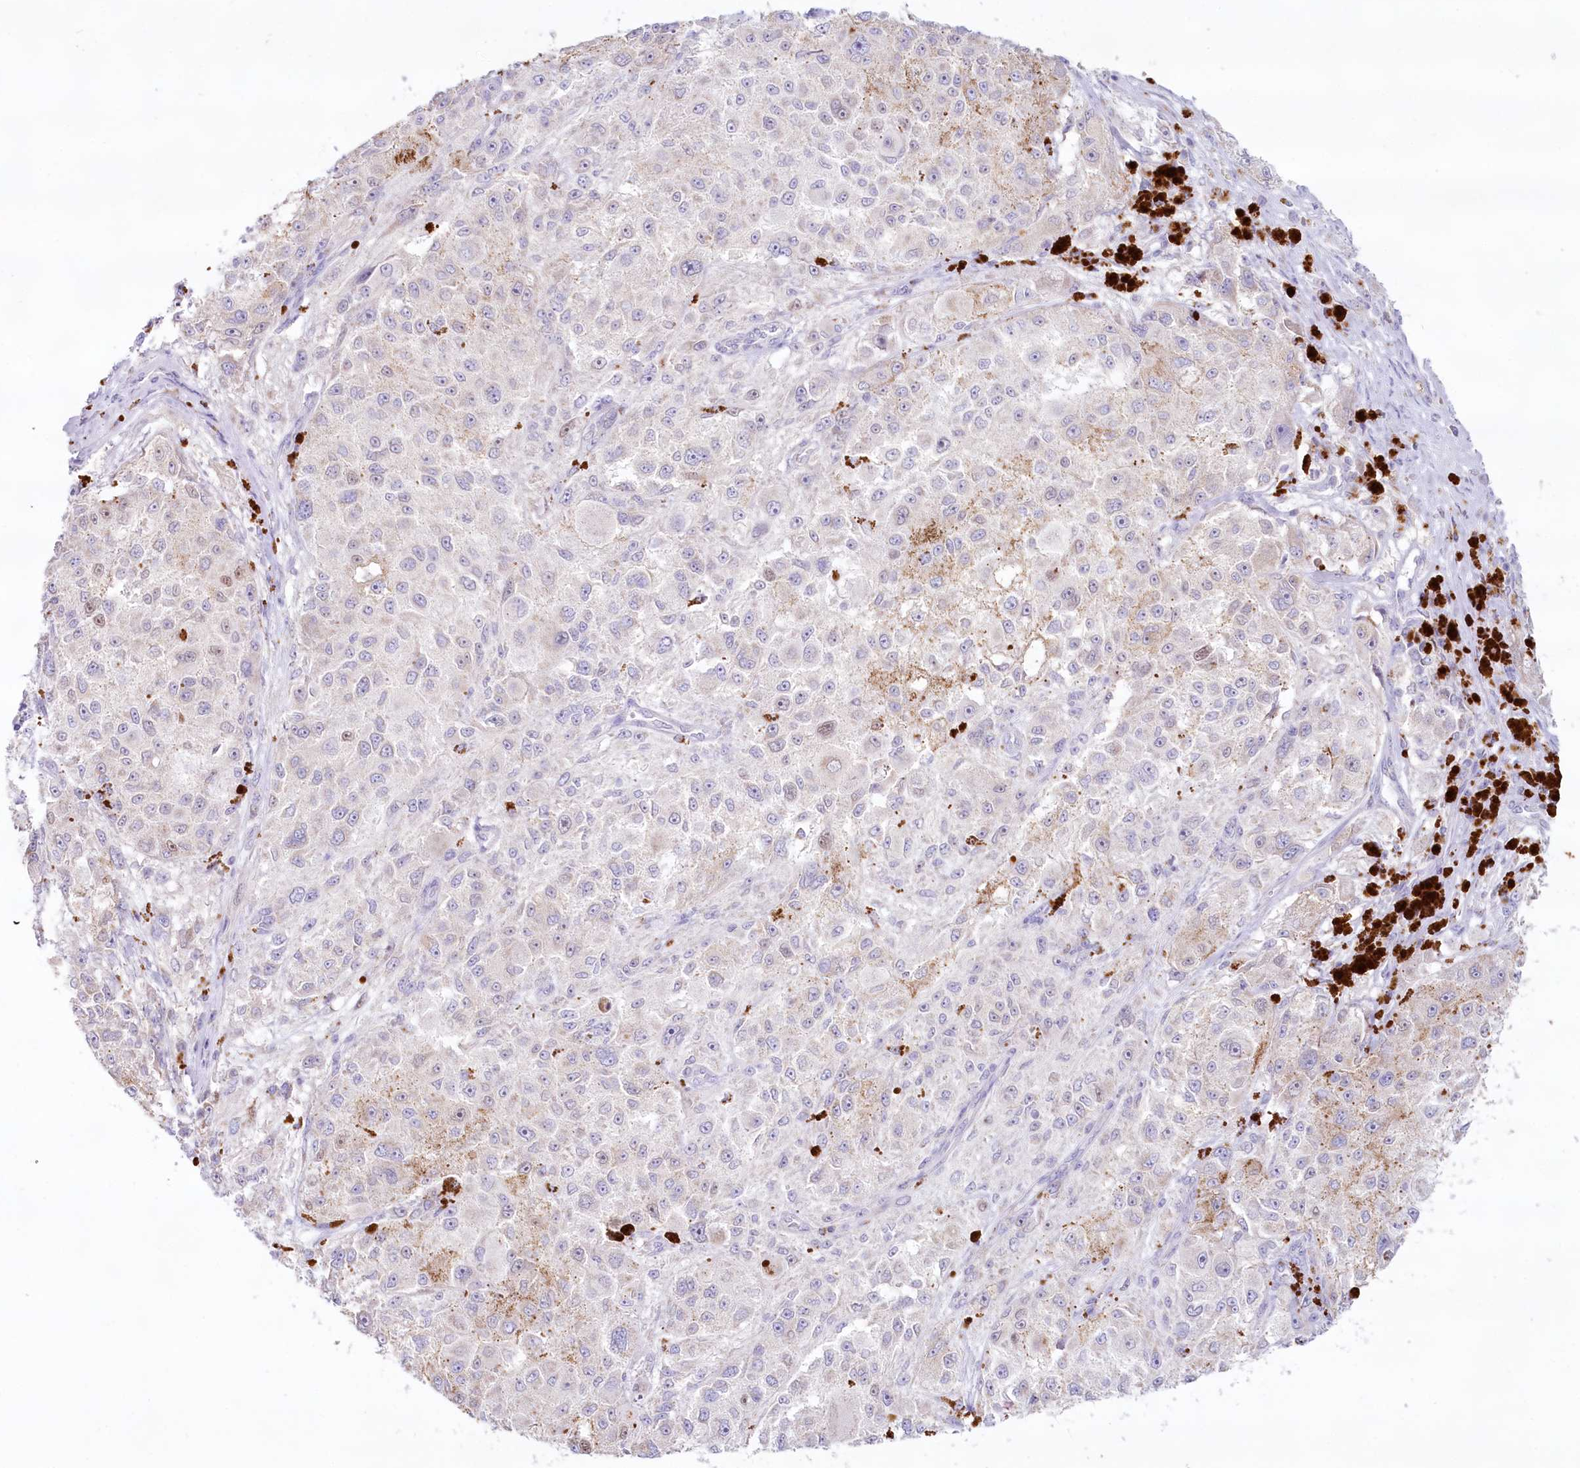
{"staining": {"intensity": "weak", "quantity": "<25%", "location": "cytoplasmic/membranous"}, "tissue": "melanoma", "cell_type": "Tumor cells", "image_type": "cancer", "snomed": [{"axis": "morphology", "description": "Necrosis, NOS"}, {"axis": "morphology", "description": "Malignant melanoma, NOS"}, {"axis": "topography", "description": "Skin"}], "caption": "Photomicrograph shows no protein staining in tumor cells of malignant melanoma tissue.", "gene": "PSAPL1", "patient": {"sex": "female", "age": 87}}